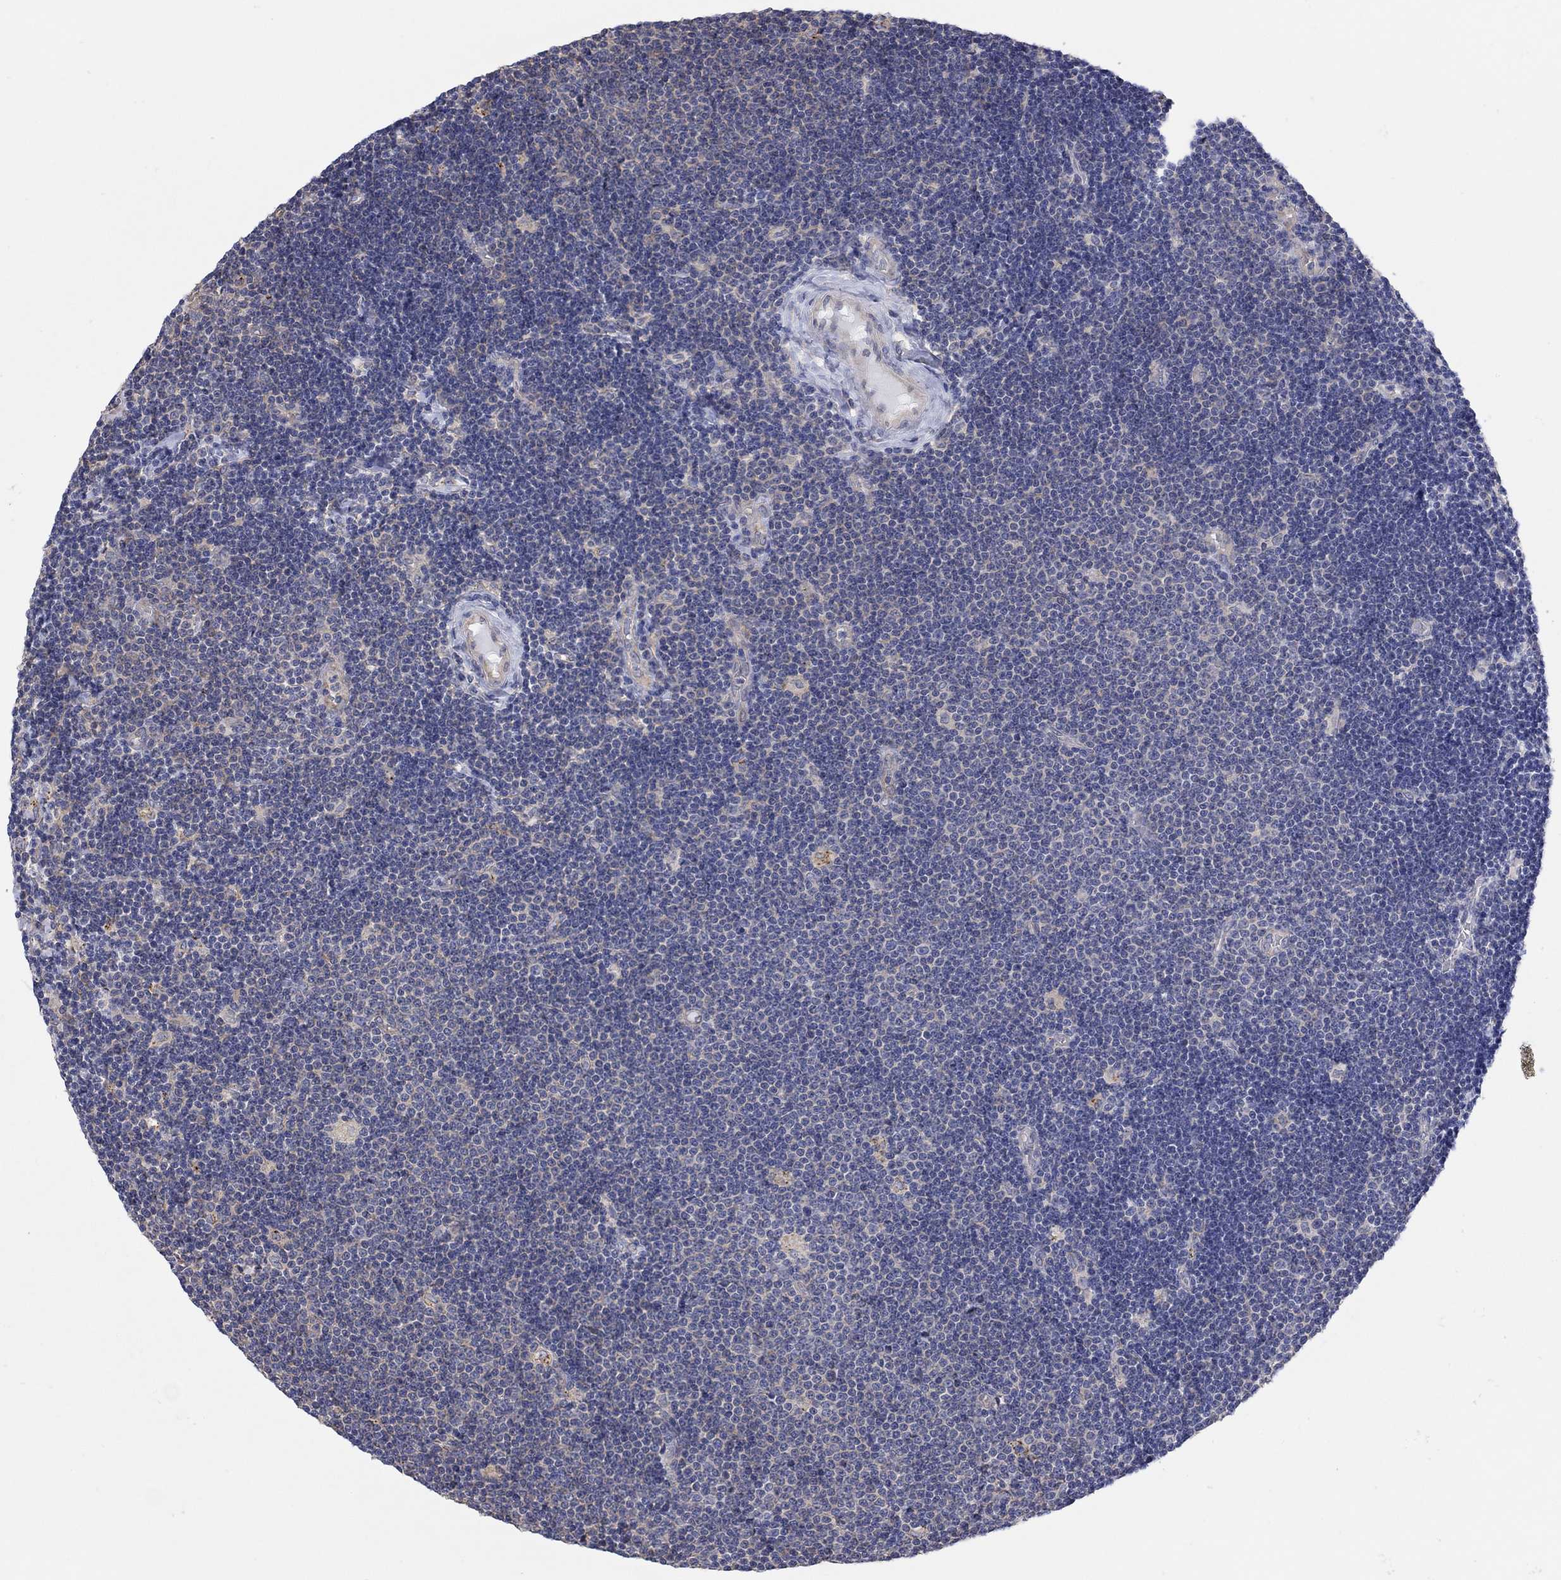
{"staining": {"intensity": "negative", "quantity": "none", "location": "none"}, "tissue": "lymphoma", "cell_type": "Tumor cells", "image_type": "cancer", "snomed": [{"axis": "morphology", "description": "Malignant lymphoma, non-Hodgkin's type, Low grade"}, {"axis": "topography", "description": "Brain"}], "caption": "High power microscopy image of an immunohistochemistry (IHC) micrograph of lymphoma, revealing no significant staining in tumor cells.", "gene": "TEKT3", "patient": {"sex": "female", "age": 66}}